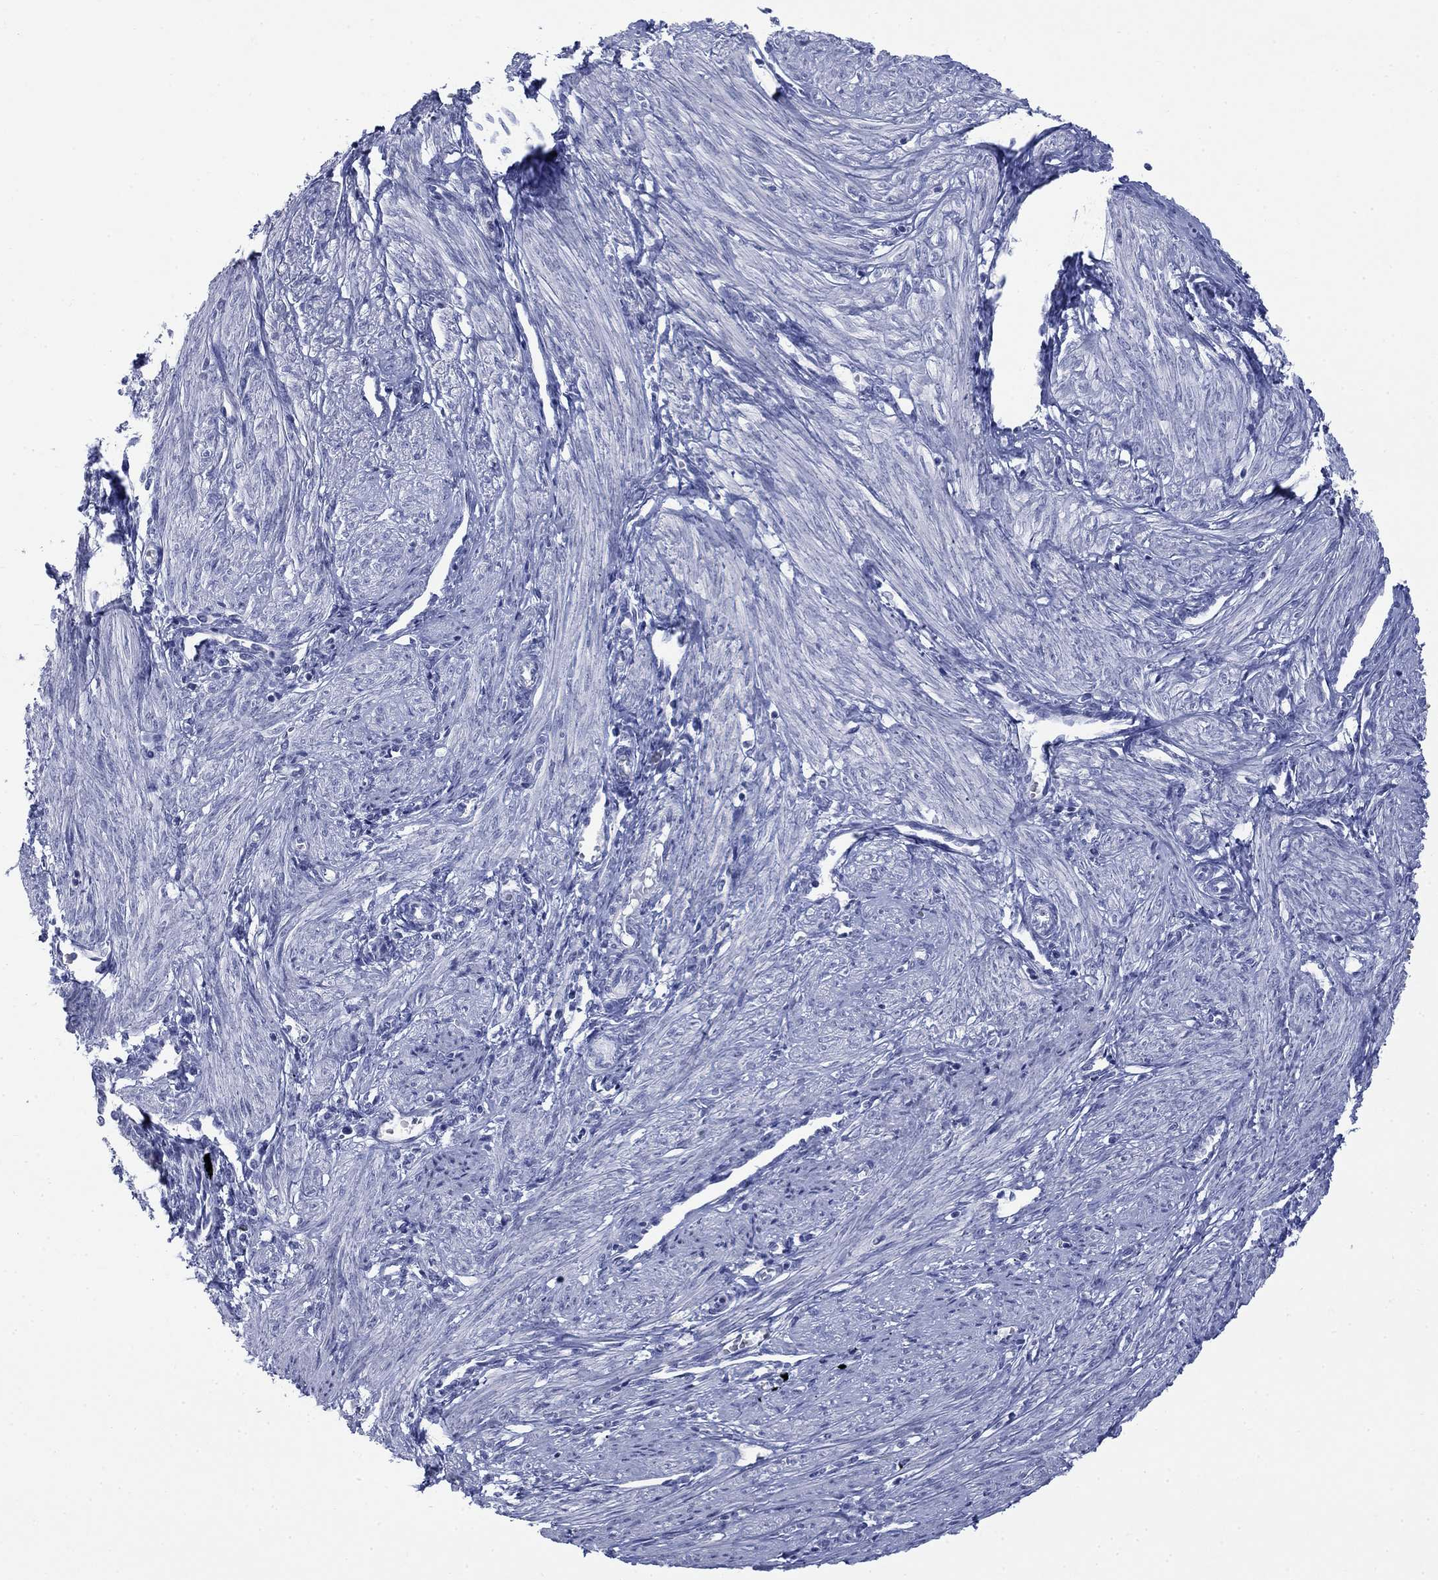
{"staining": {"intensity": "negative", "quantity": "none", "location": "none"}, "tissue": "endometrium", "cell_type": "Cells in endometrial stroma", "image_type": "normal", "snomed": [{"axis": "morphology", "description": "Normal tissue, NOS"}, {"axis": "topography", "description": "Endometrium"}], "caption": "Cells in endometrial stroma show no significant expression in unremarkable endometrium.", "gene": "IGF2BP3", "patient": {"sex": "female", "age": 37}}